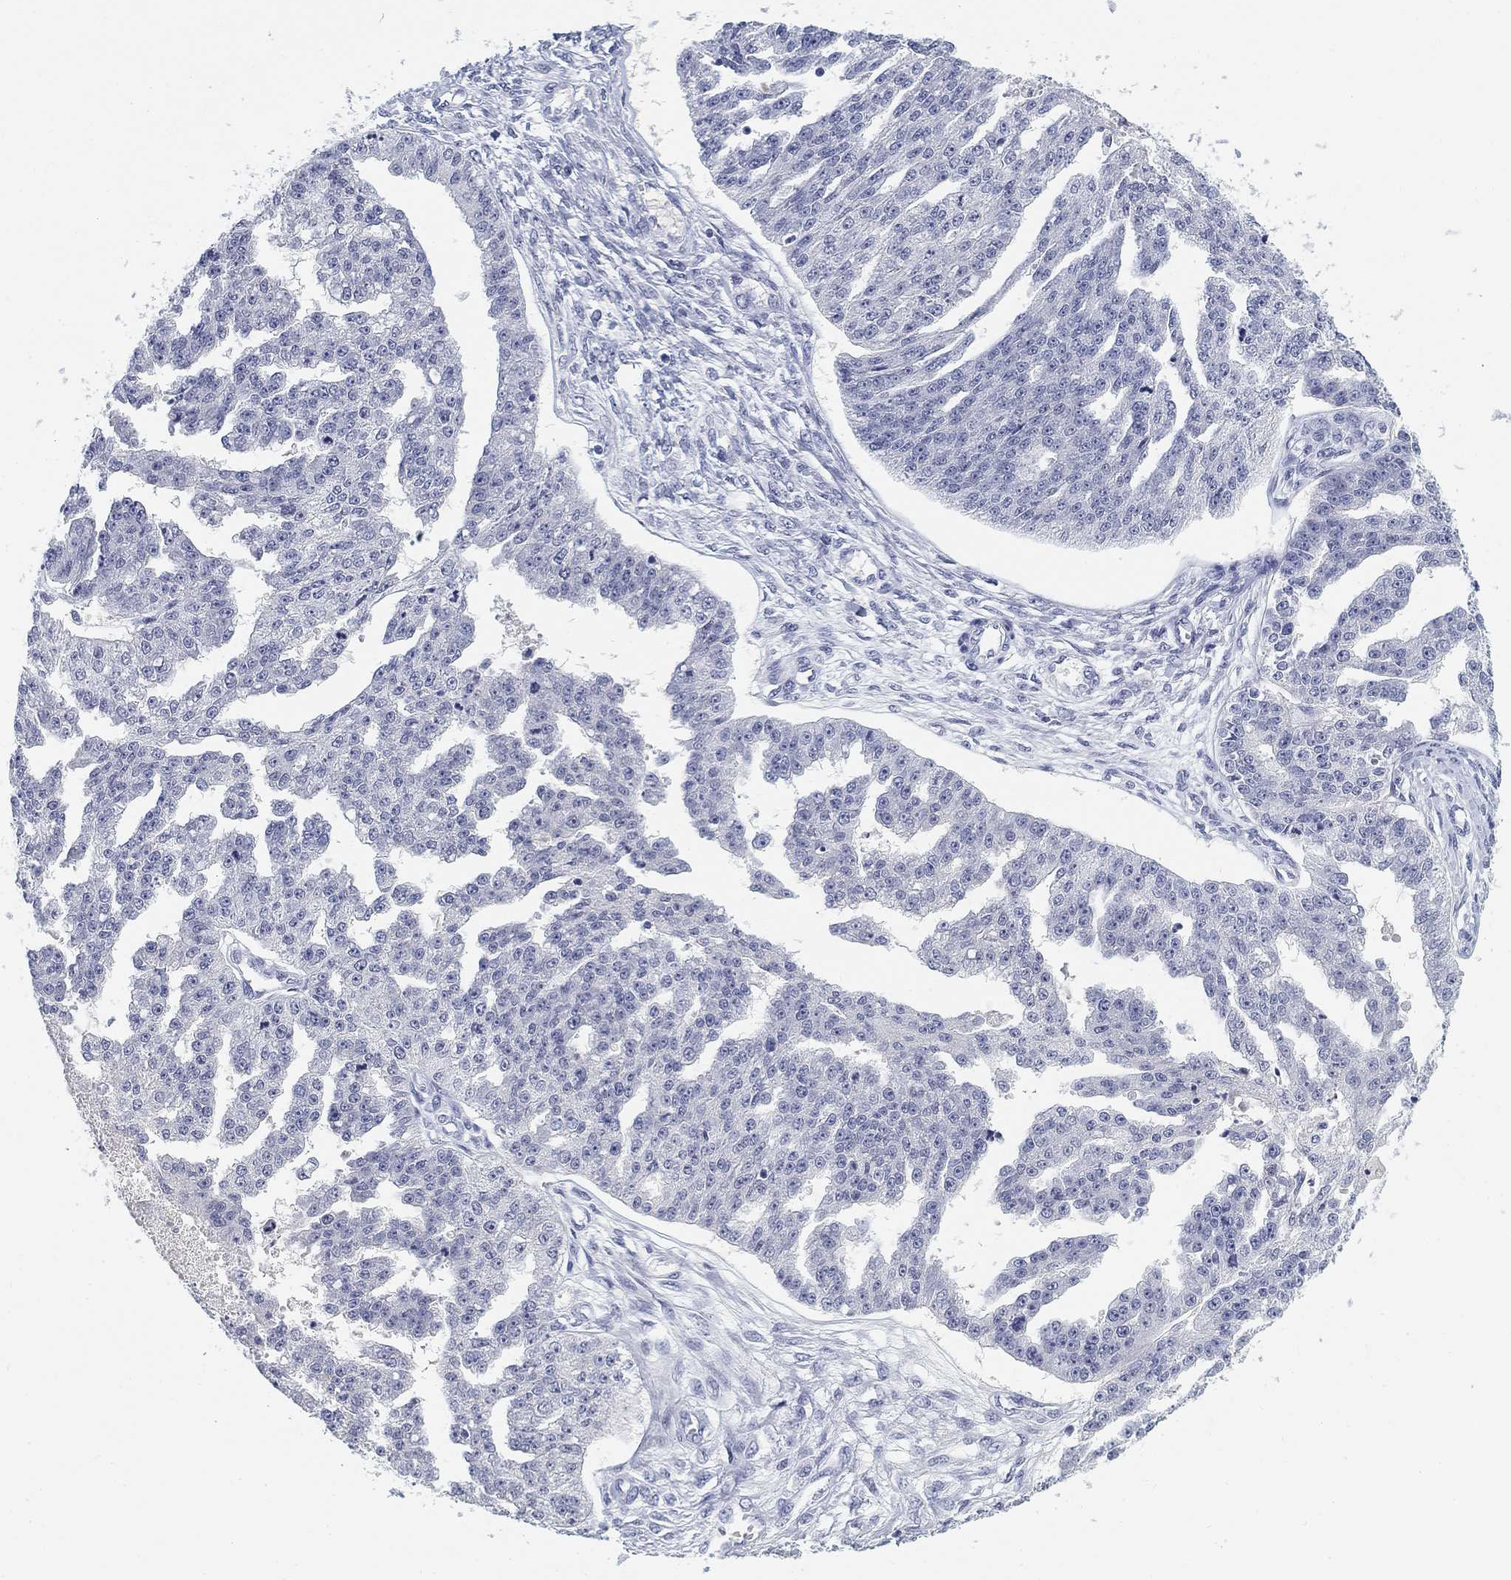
{"staining": {"intensity": "negative", "quantity": "none", "location": "none"}, "tissue": "ovarian cancer", "cell_type": "Tumor cells", "image_type": "cancer", "snomed": [{"axis": "morphology", "description": "Cystadenocarcinoma, serous, NOS"}, {"axis": "topography", "description": "Ovary"}], "caption": "A histopathology image of human ovarian cancer is negative for staining in tumor cells. (IHC, brightfield microscopy, high magnification).", "gene": "SLC2A5", "patient": {"sex": "female", "age": 58}}